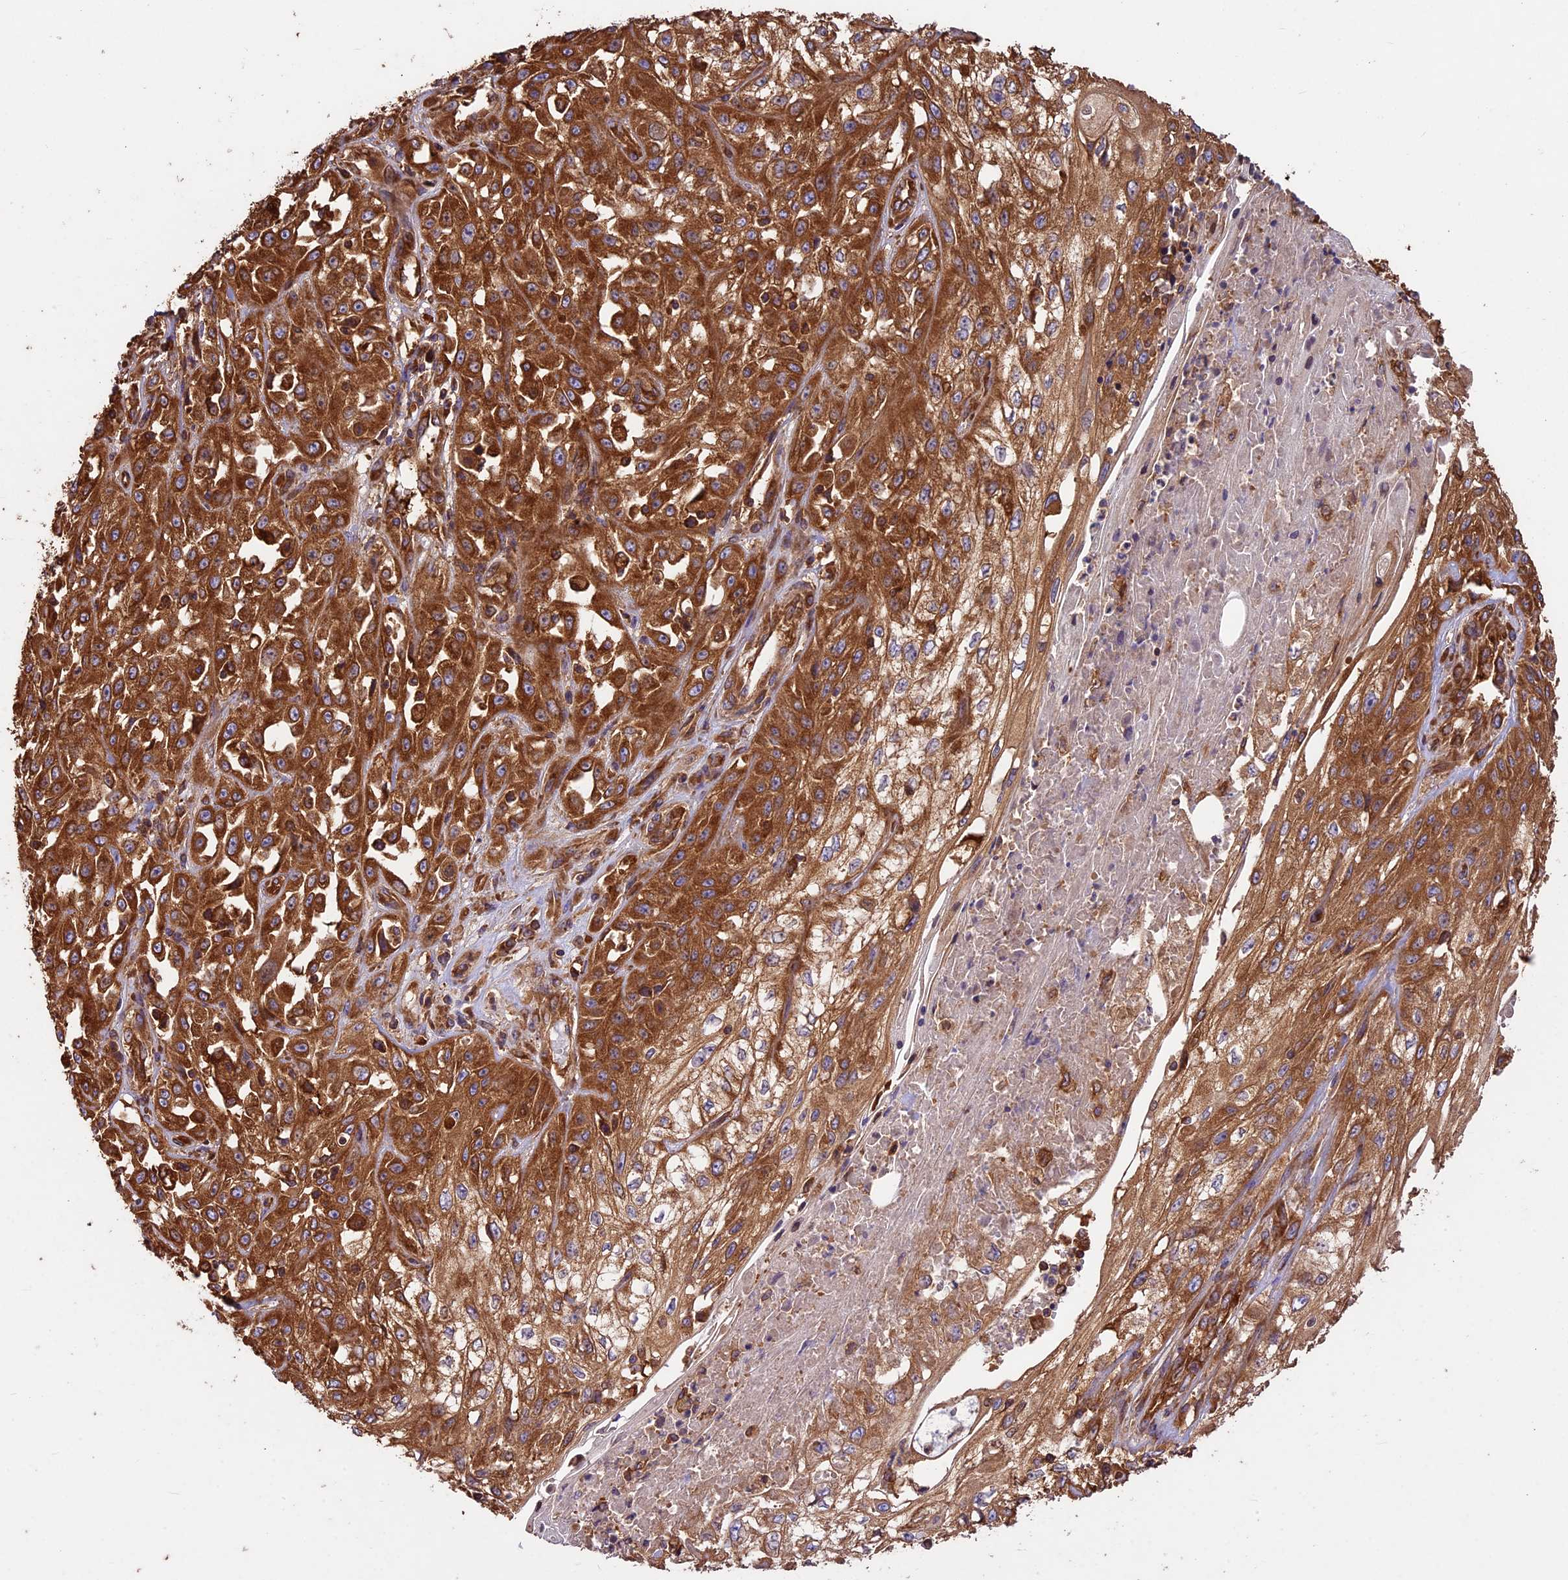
{"staining": {"intensity": "strong", "quantity": ">75%", "location": "cytoplasmic/membranous"}, "tissue": "skin cancer", "cell_type": "Tumor cells", "image_type": "cancer", "snomed": [{"axis": "morphology", "description": "Squamous cell carcinoma, NOS"}, {"axis": "morphology", "description": "Squamous cell carcinoma, metastatic, NOS"}, {"axis": "topography", "description": "Skin"}, {"axis": "topography", "description": "Lymph node"}], "caption": "Human skin cancer stained for a protein (brown) demonstrates strong cytoplasmic/membranous positive positivity in about >75% of tumor cells.", "gene": "KARS1", "patient": {"sex": "male", "age": 75}}